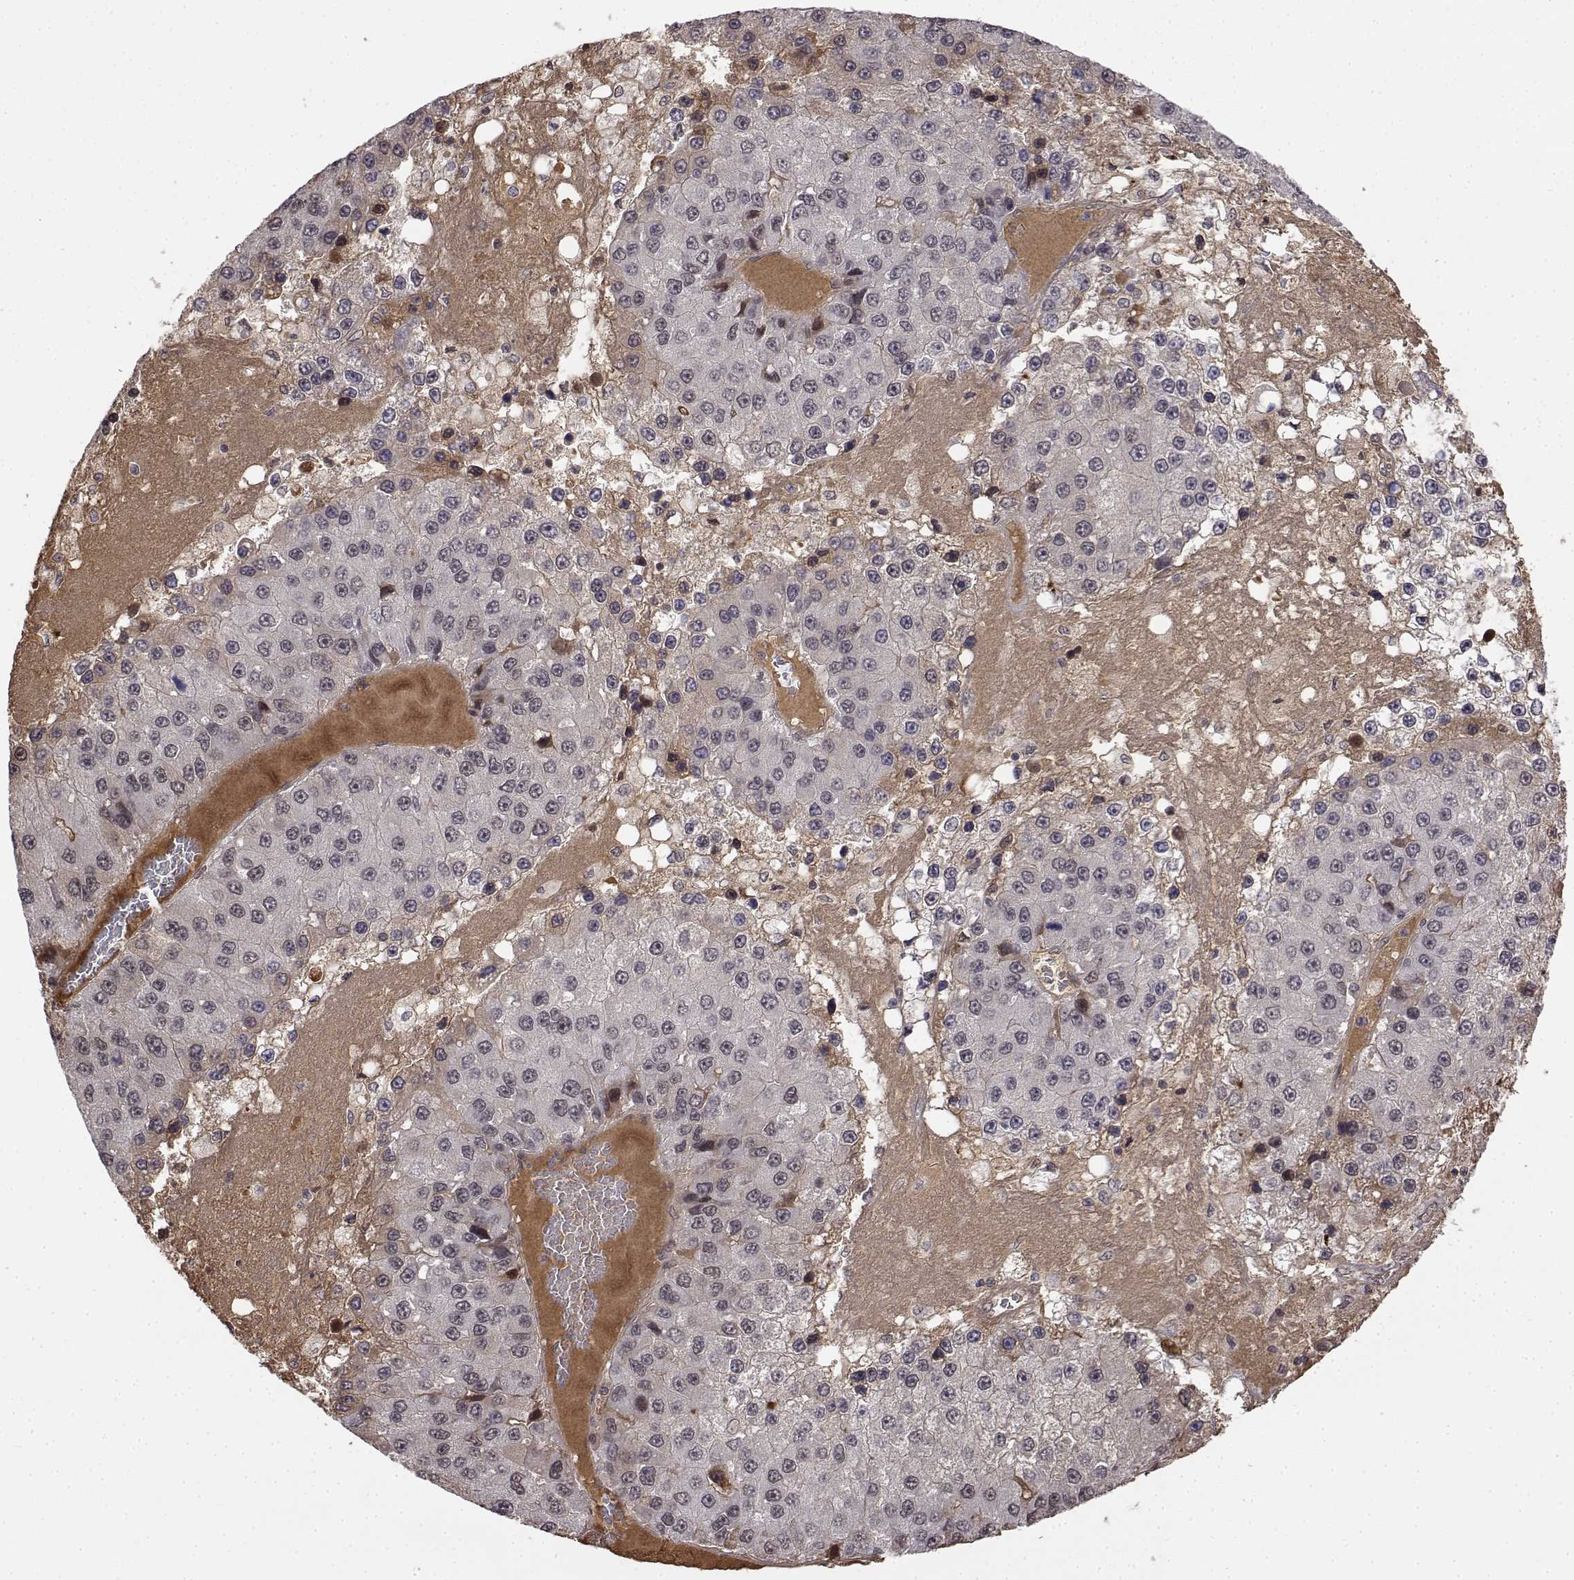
{"staining": {"intensity": "negative", "quantity": "none", "location": "none"}, "tissue": "liver cancer", "cell_type": "Tumor cells", "image_type": "cancer", "snomed": [{"axis": "morphology", "description": "Carcinoma, Hepatocellular, NOS"}, {"axis": "topography", "description": "Liver"}], "caption": "A photomicrograph of human hepatocellular carcinoma (liver) is negative for staining in tumor cells.", "gene": "ITGA7", "patient": {"sex": "female", "age": 73}}